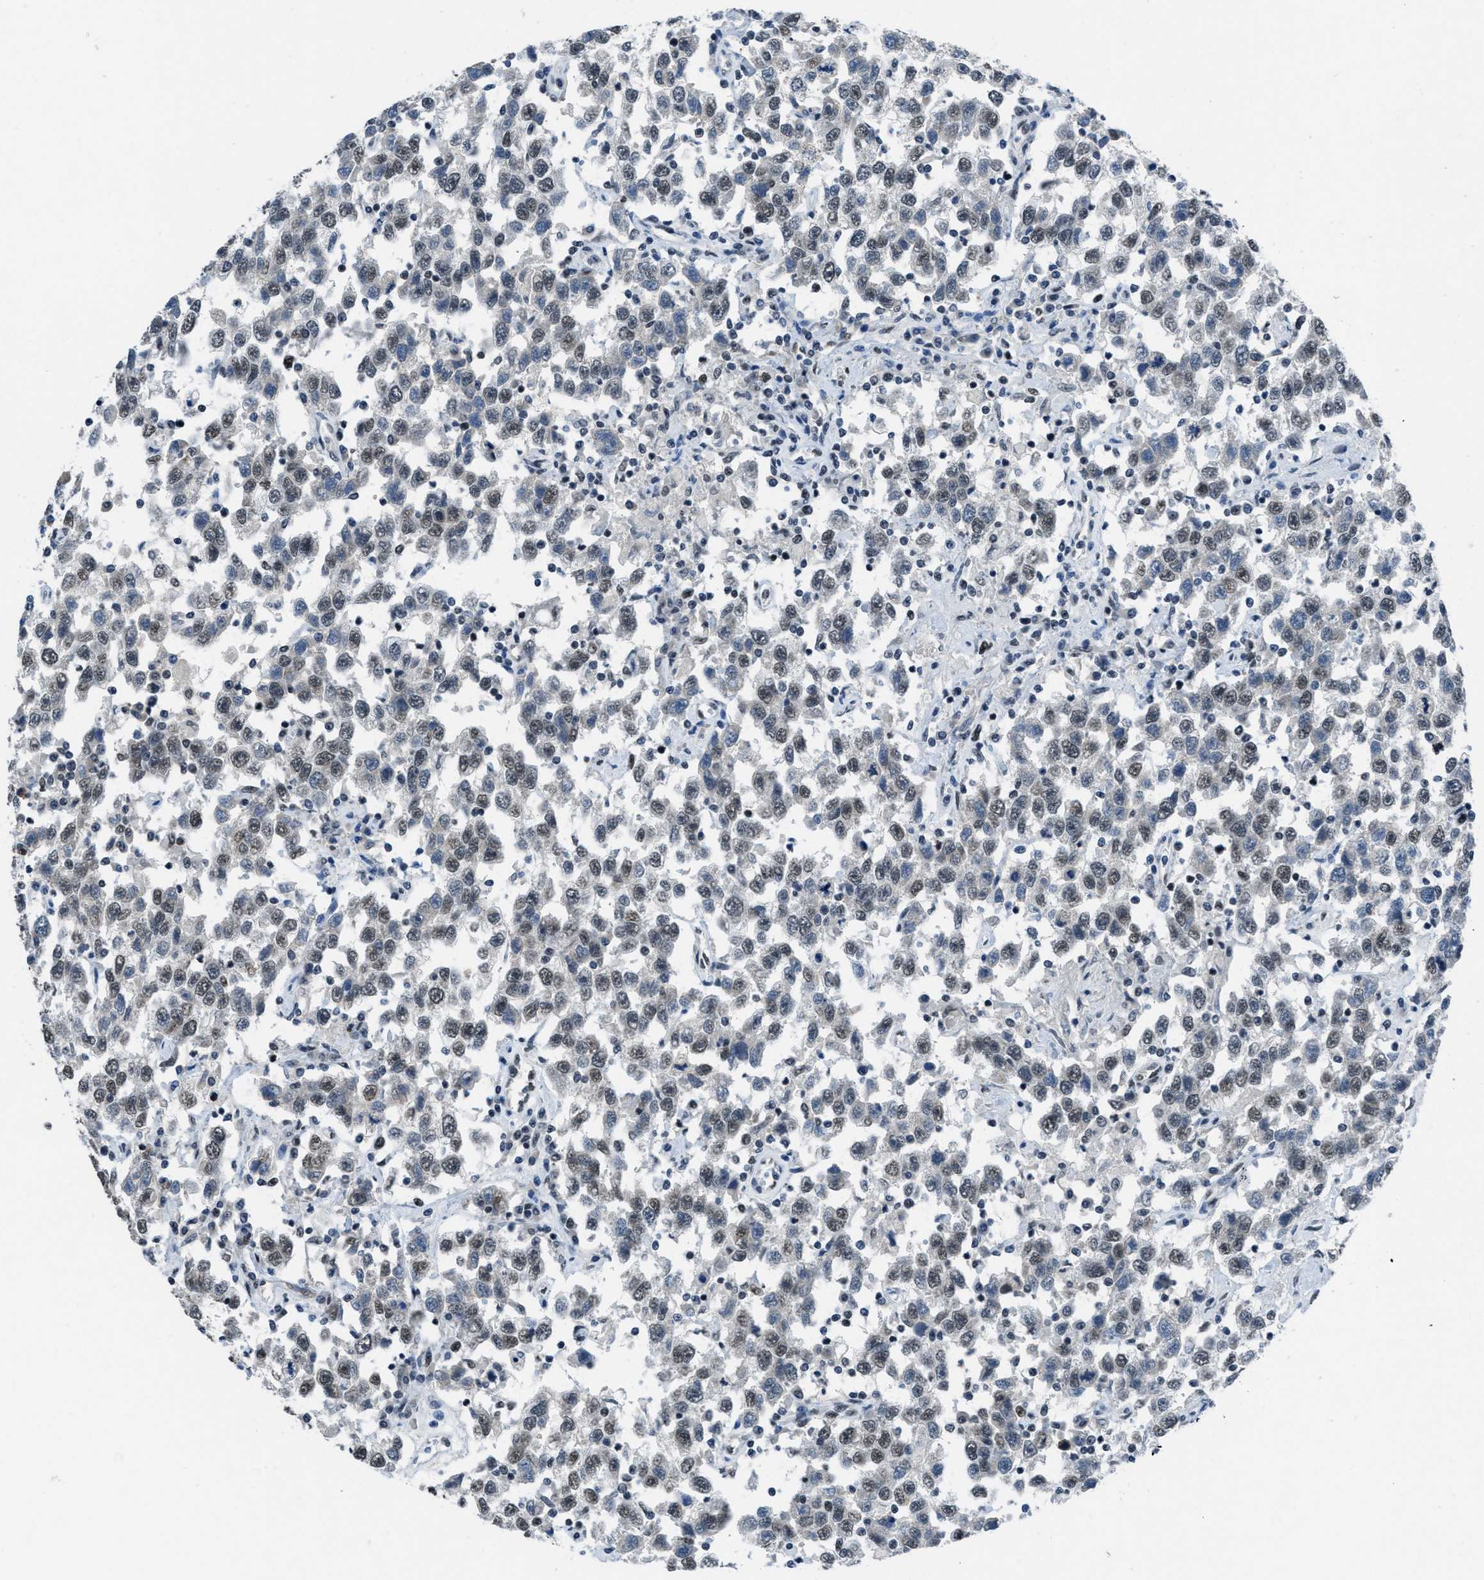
{"staining": {"intensity": "weak", "quantity": ">75%", "location": "nuclear"}, "tissue": "testis cancer", "cell_type": "Tumor cells", "image_type": "cancer", "snomed": [{"axis": "morphology", "description": "Seminoma, NOS"}, {"axis": "topography", "description": "Testis"}], "caption": "Human seminoma (testis) stained with a brown dye displays weak nuclear positive staining in about >75% of tumor cells.", "gene": "GATAD2B", "patient": {"sex": "male", "age": 41}}